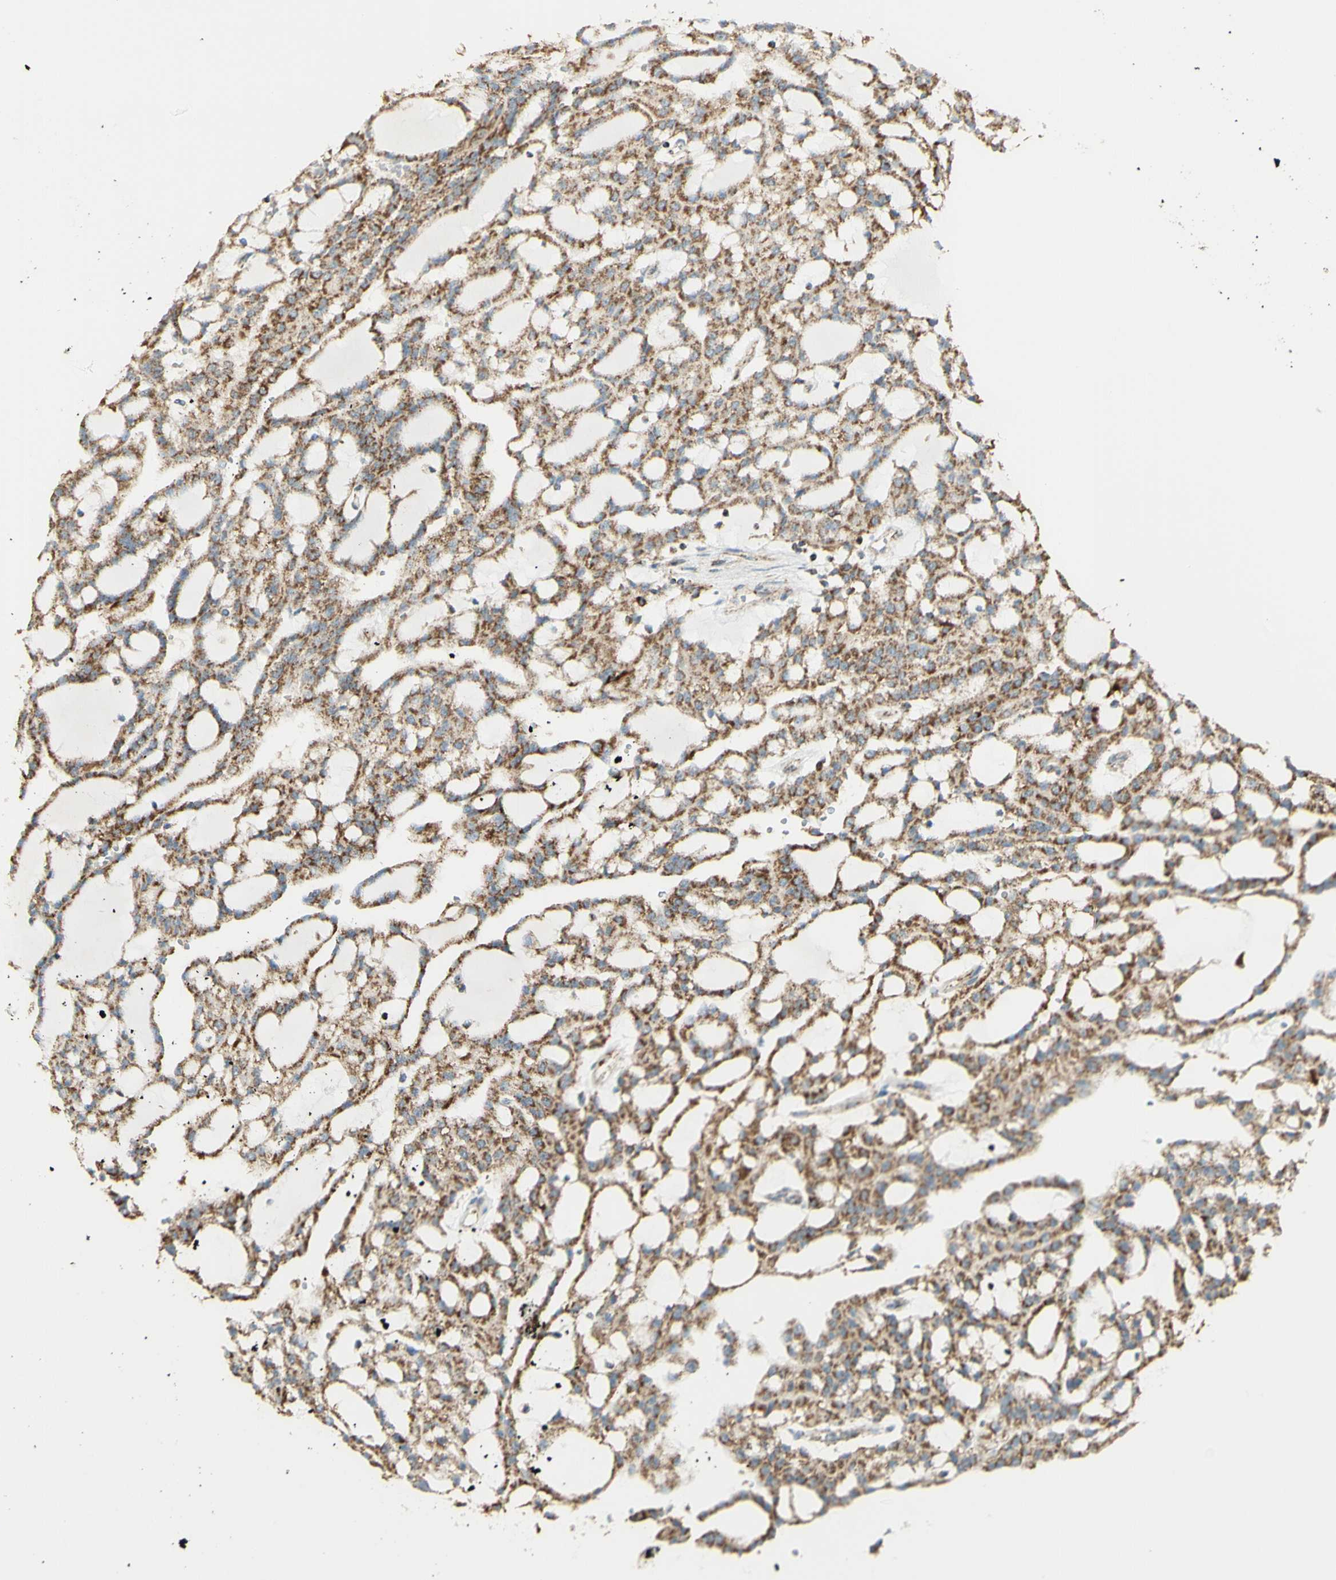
{"staining": {"intensity": "moderate", "quantity": ">75%", "location": "cytoplasmic/membranous"}, "tissue": "renal cancer", "cell_type": "Tumor cells", "image_type": "cancer", "snomed": [{"axis": "morphology", "description": "Adenocarcinoma, NOS"}, {"axis": "topography", "description": "Kidney"}], "caption": "DAB (3,3'-diaminobenzidine) immunohistochemical staining of renal cancer (adenocarcinoma) reveals moderate cytoplasmic/membranous protein positivity in about >75% of tumor cells.", "gene": "LETM1", "patient": {"sex": "male", "age": 63}}